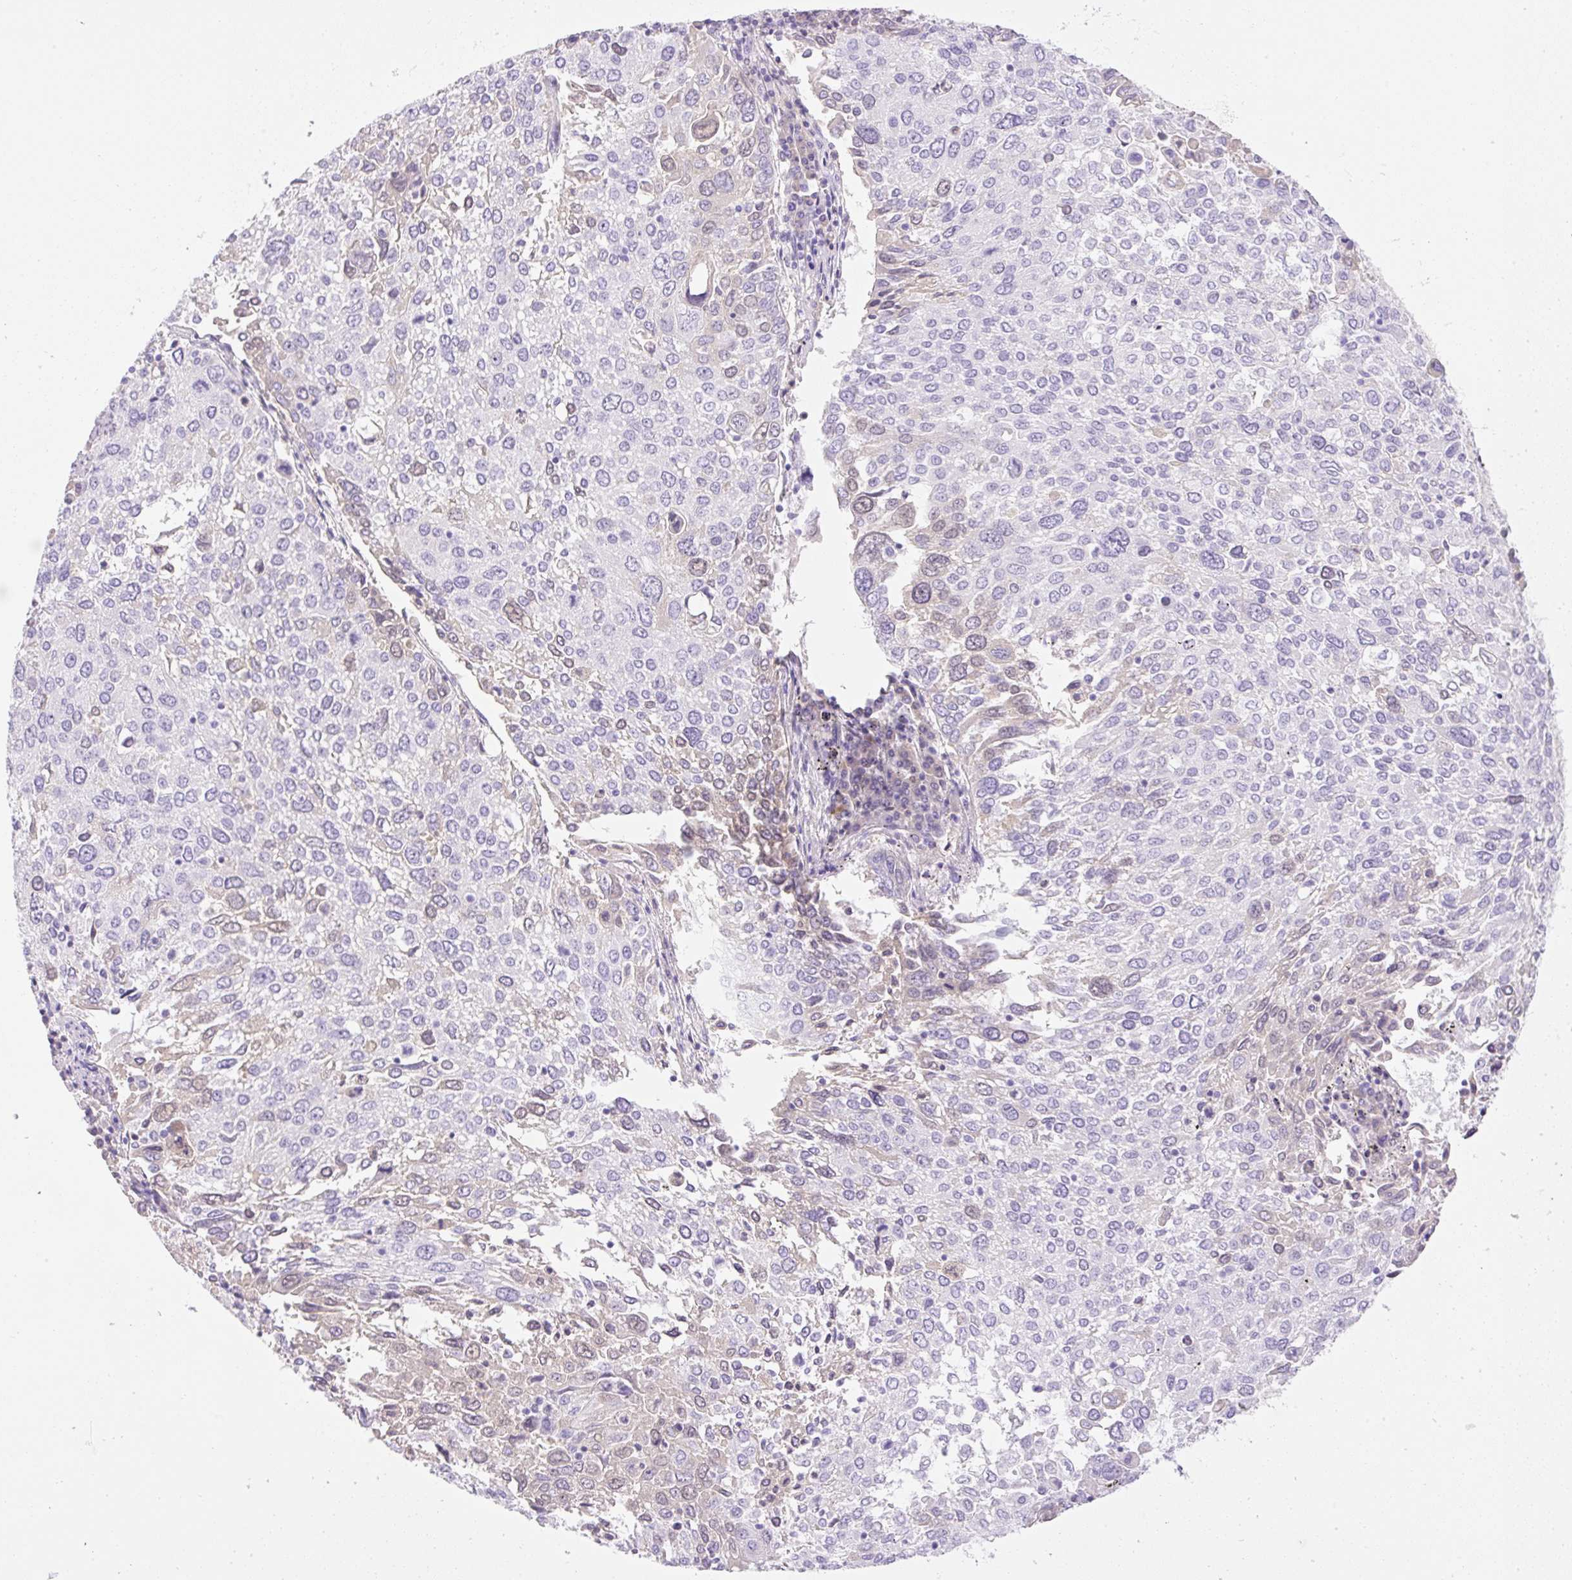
{"staining": {"intensity": "weak", "quantity": "<25%", "location": "cytoplasmic/membranous"}, "tissue": "lung cancer", "cell_type": "Tumor cells", "image_type": "cancer", "snomed": [{"axis": "morphology", "description": "Squamous cell carcinoma, NOS"}, {"axis": "topography", "description": "Lung"}], "caption": "An IHC photomicrograph of lung cancer (squamous cell carcinoma) is shown. There is no staining in tumor cells of lung cancer (squamous cell carcinoma).", "gene": "PALM3", "patient": {"sex": "male", "age": 65}}